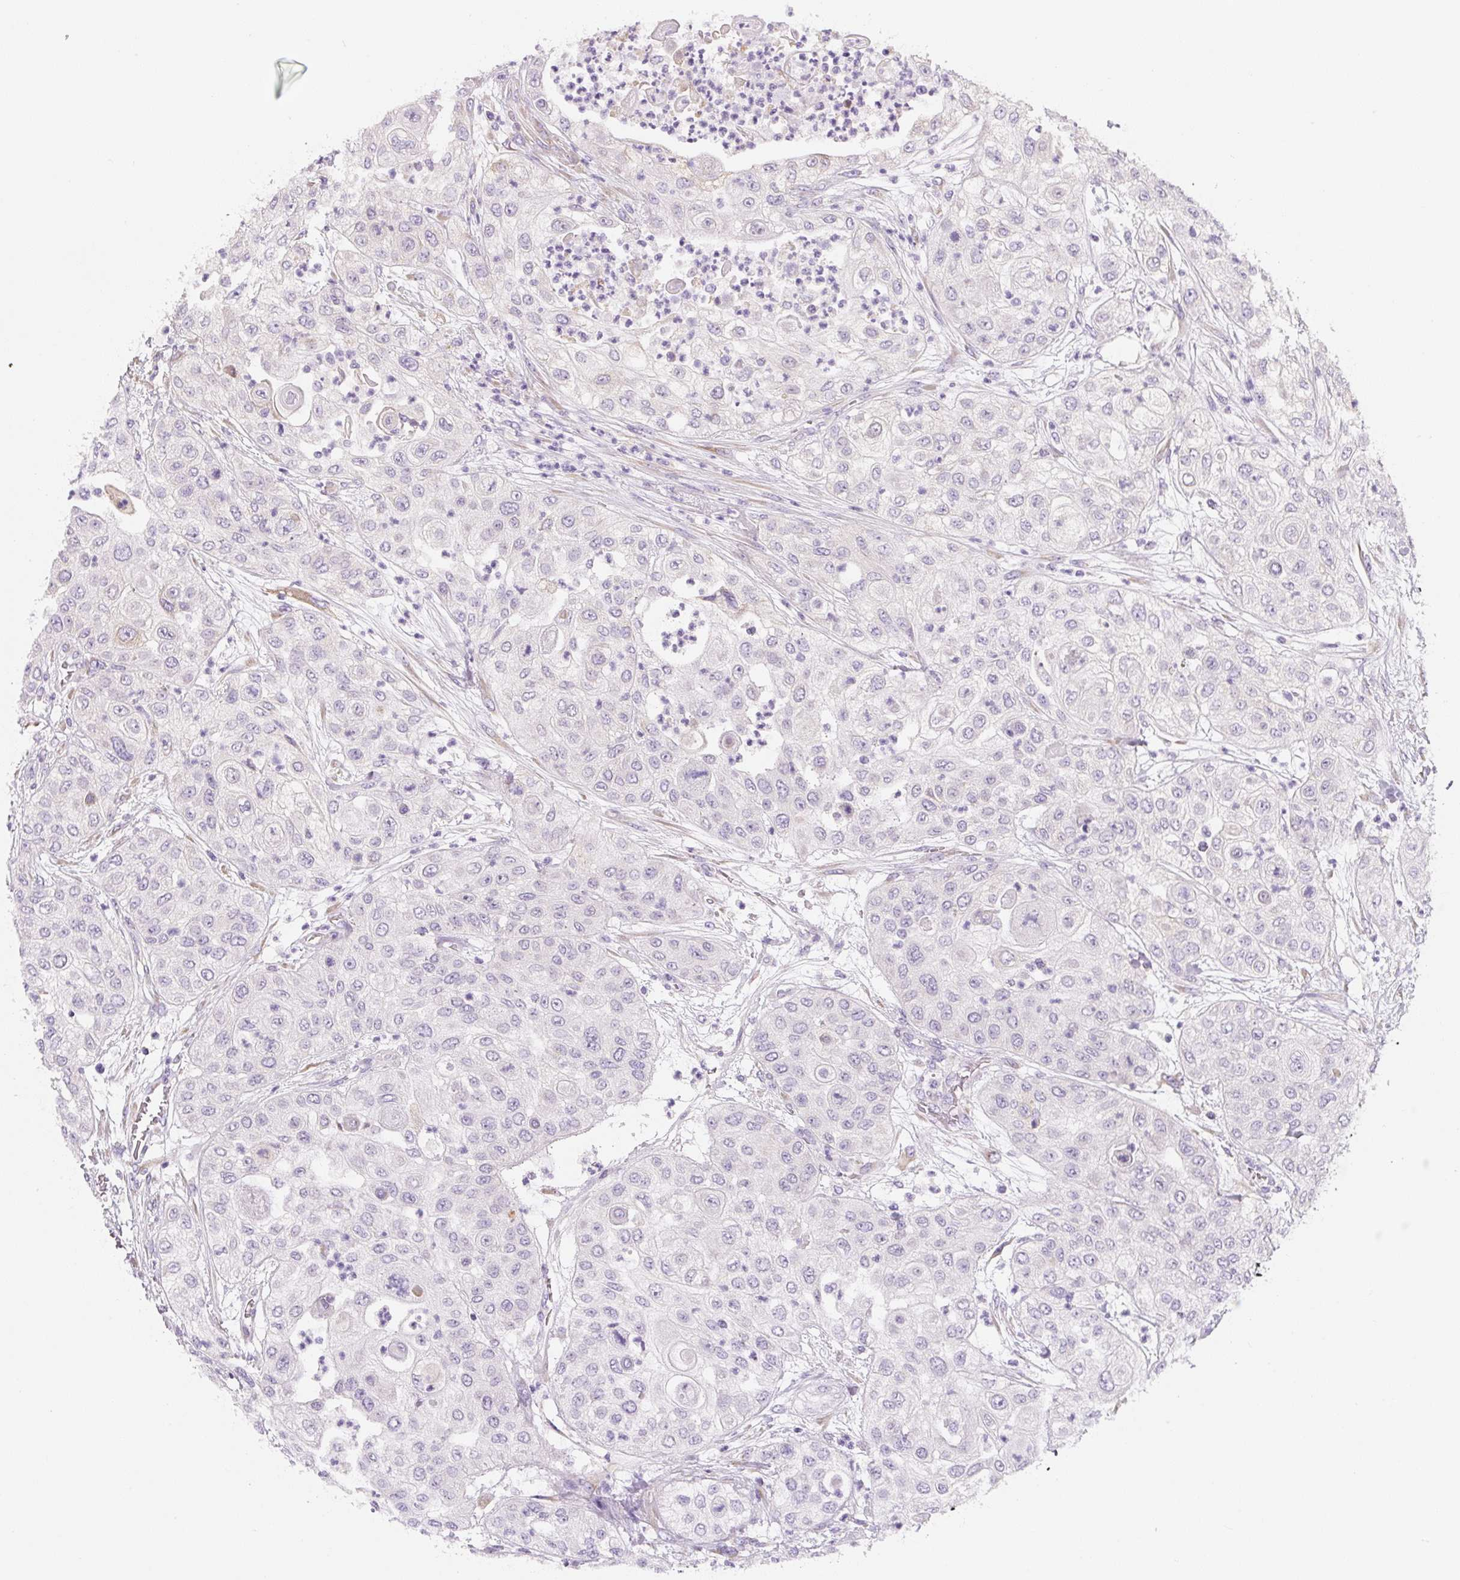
{"staining": {"intensity": "negative", "quantity": "none", "location": "none"}, "tissue": "urothelial cancer", "cell_type": "Tumor cells", "image_type": "cancer", "snomed": [{"axis": "morphology", "description": "Urothelial carcinoma, High grade"}, {"axis": "topography", "description": "Urinary bladder"}], "caption": "Urothelial cancer was stained to show a protein in brown. There is no significant positivity in tumor cells. (DAB (3,3'-diaminobenzidine) immunohistochemistry with hematoxylin counter stain).", "gene": "PWWP3B", "patient": {"sex": "female", "age": 79}}